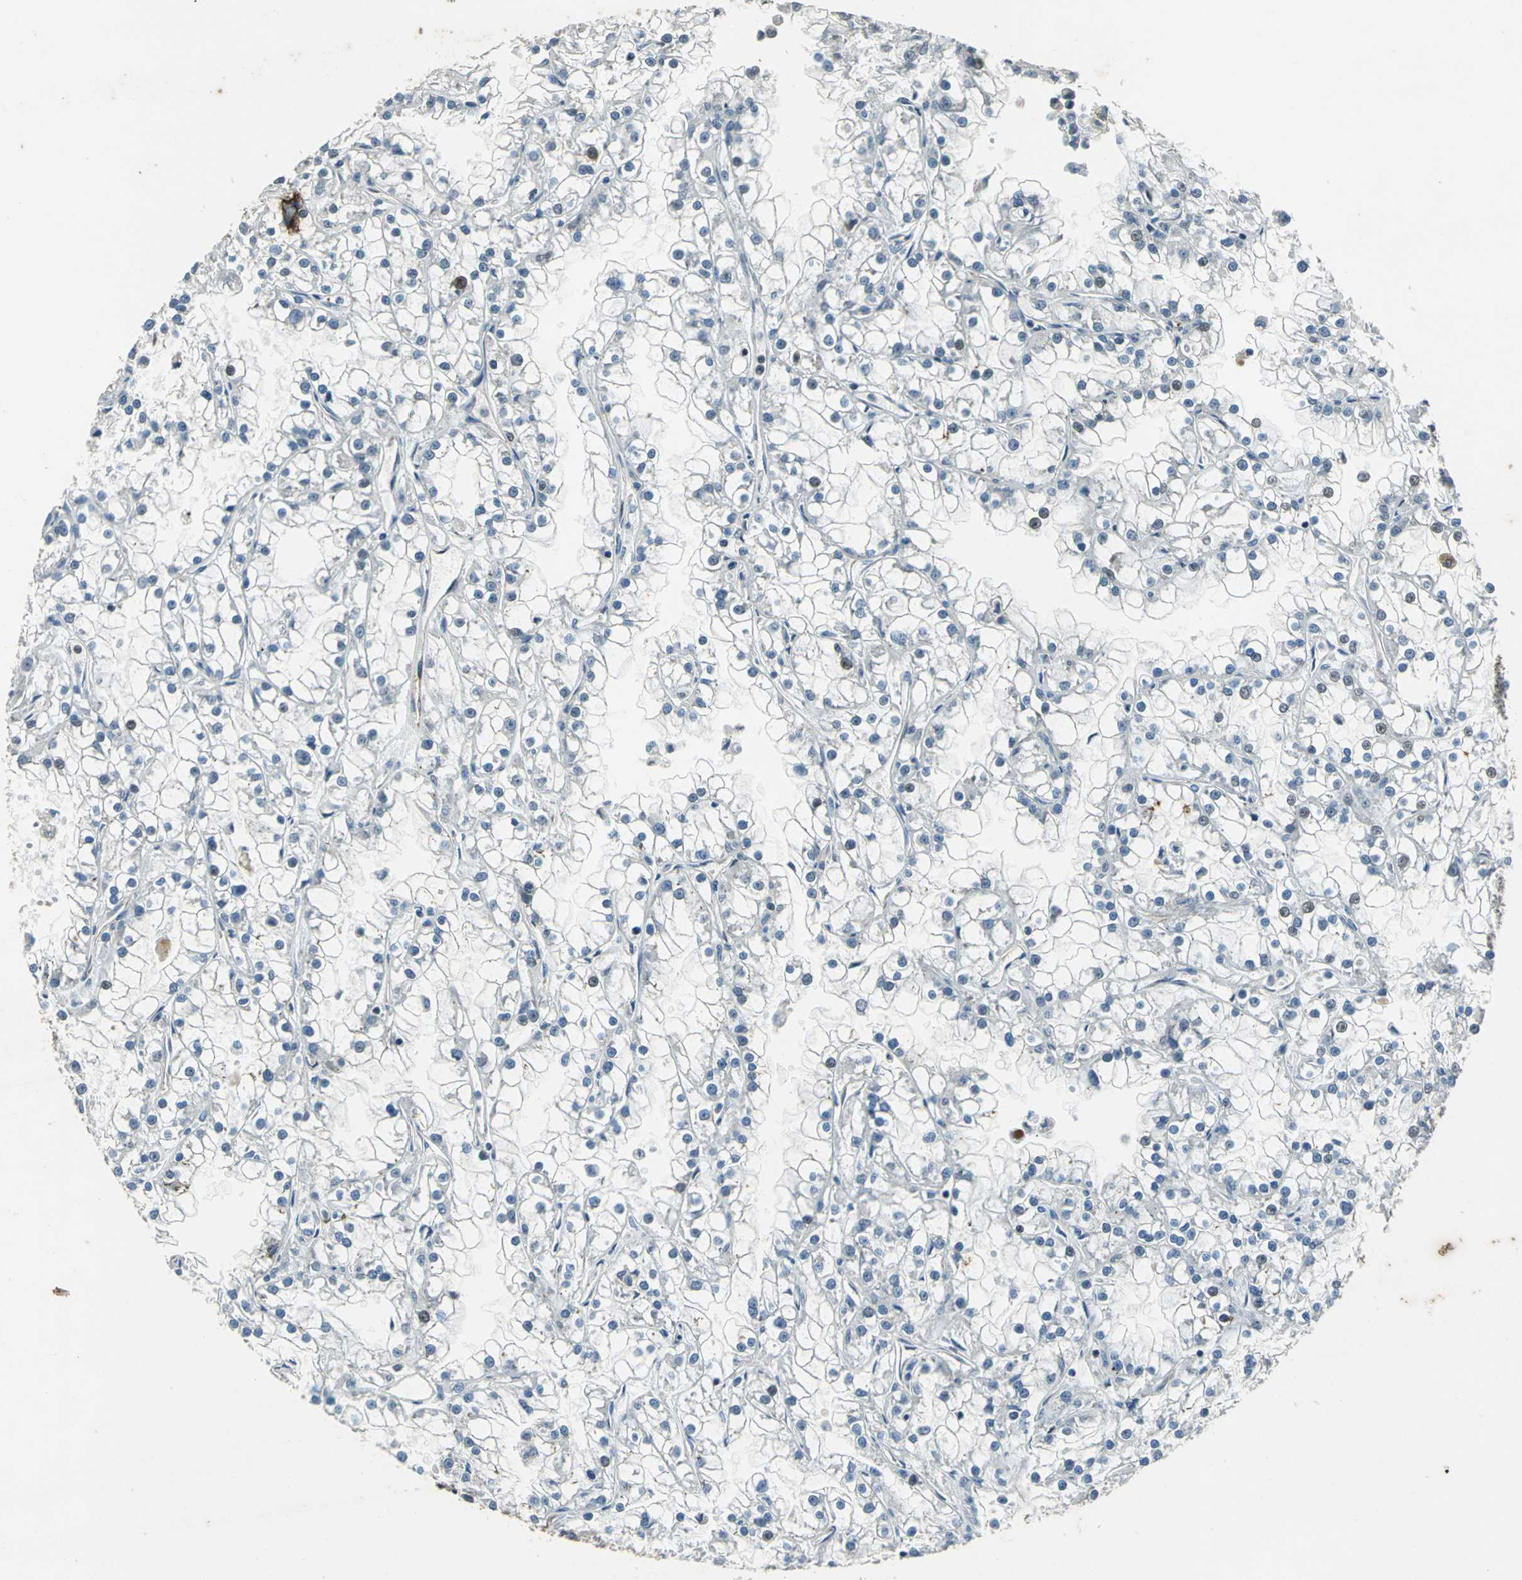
{"staining": {"intensity": "negative", "quantity": "none", "location": "none"}, "tissue": "renal cancer", "cell_type": "Tumor cells", "image_type": "cancer", "snomed": [{"axis": "morphology", "description": "Adenocarcinoma, NOS"}, {"axis": "topography", "description": "Kidney"}], "caption": "Micrograph shows no protein expression in tumor cells of renal adenocarcinoma tissue.", "gene": "BRIP1", "patient": {"sex": "female", "age": 52}}